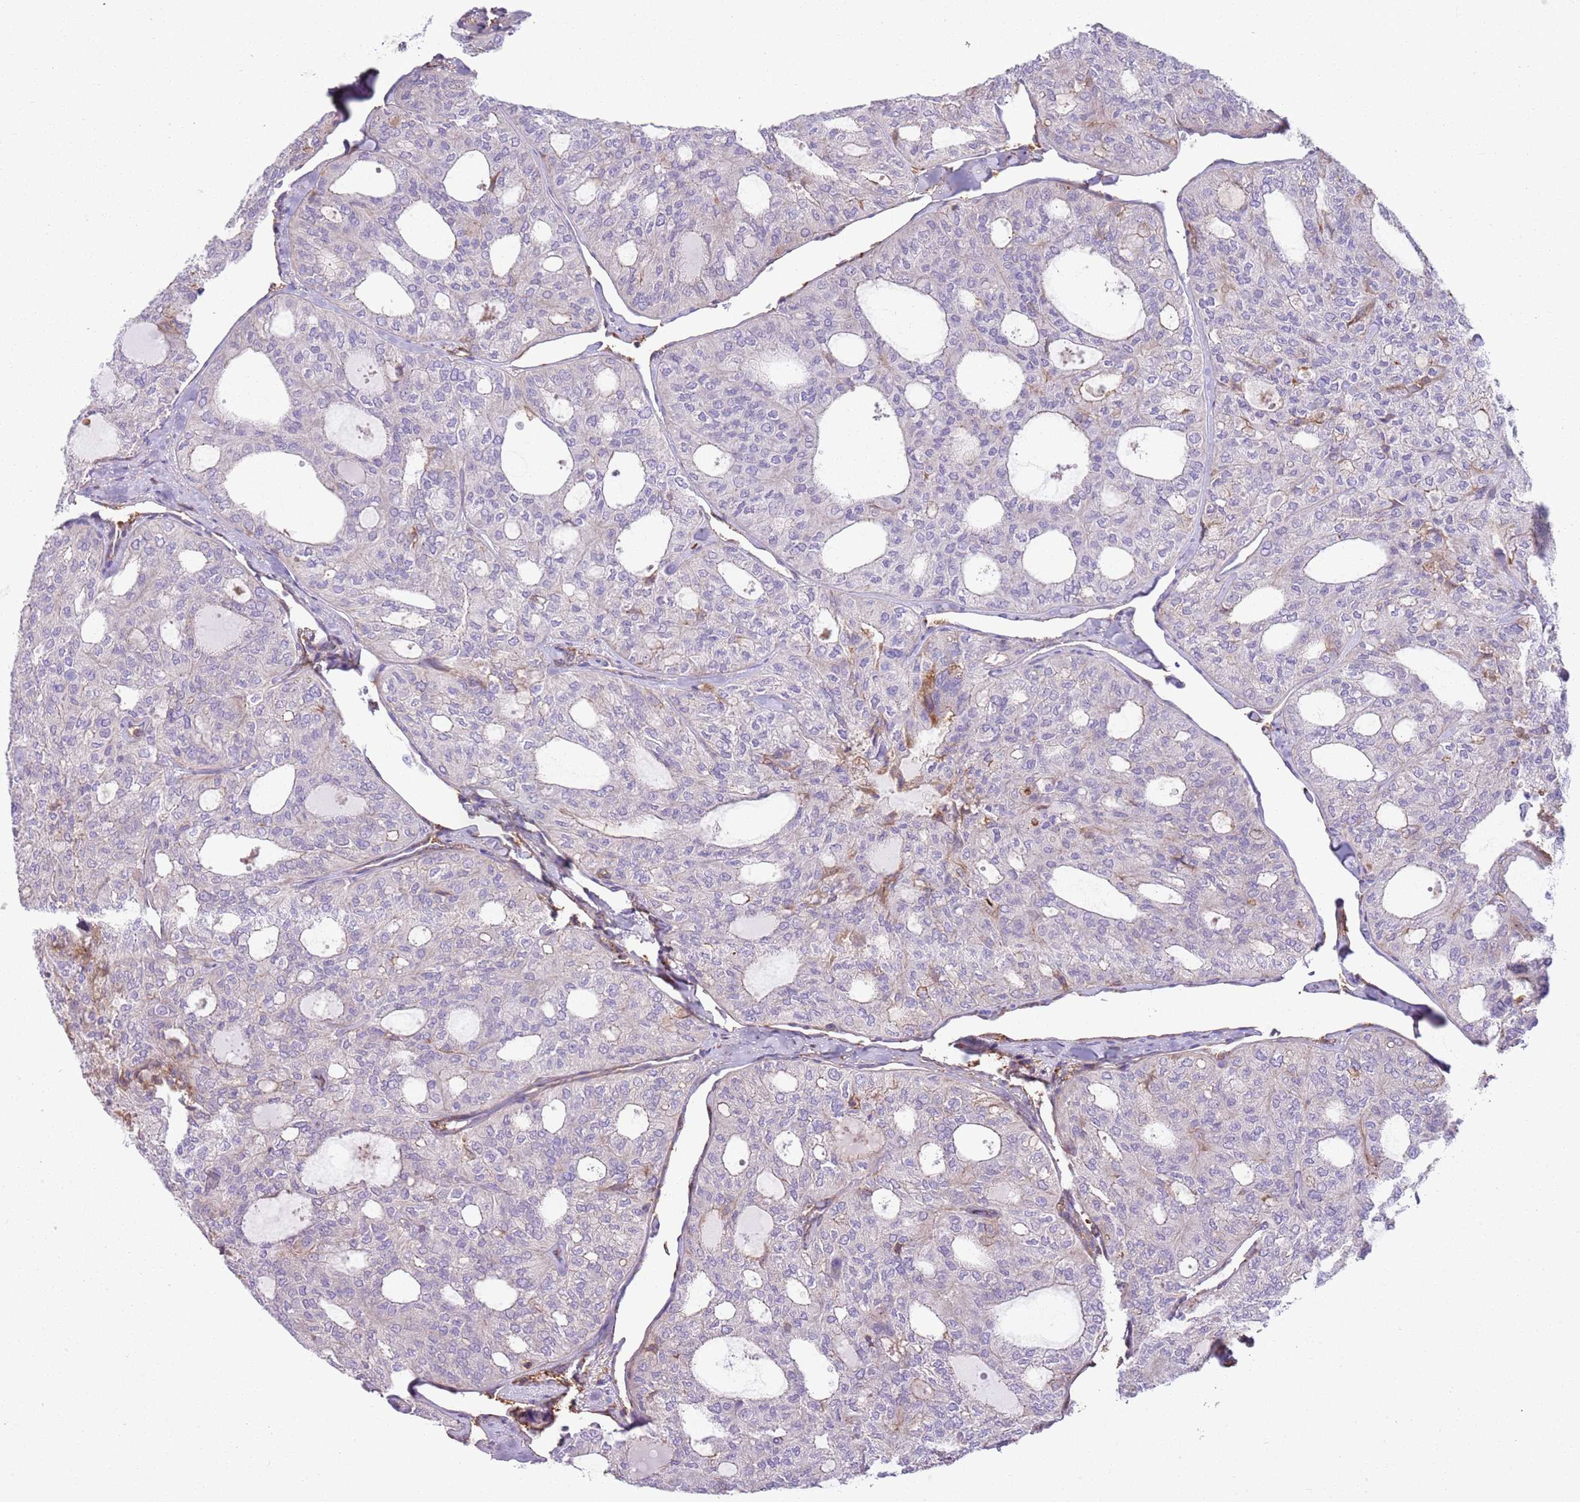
{"staining": {"intensity": "negative", "quantity": "none", "location": "none"}, "tissue": "thyroid cancer", "cell_type": "Tumor cells", "image_type": "cancer", "snomed": [{"axis": "morphology", "description": "Follicular adenoma carcinoma, NOS"}, {"axis": "topography", "description": "Thyroid gland"}], "caption": "High magnification brightfield microscopy of thyroid follicular adenoma carcinoma stained with DAB (brown) and counterstained with hematoxylin (blue): tumor cells show no significant positivity. (DAB immunohistochemistry with hematoxylin counter stain).", "gene": "GNAI3", "patient": {"sex": "male", "age": 75}}